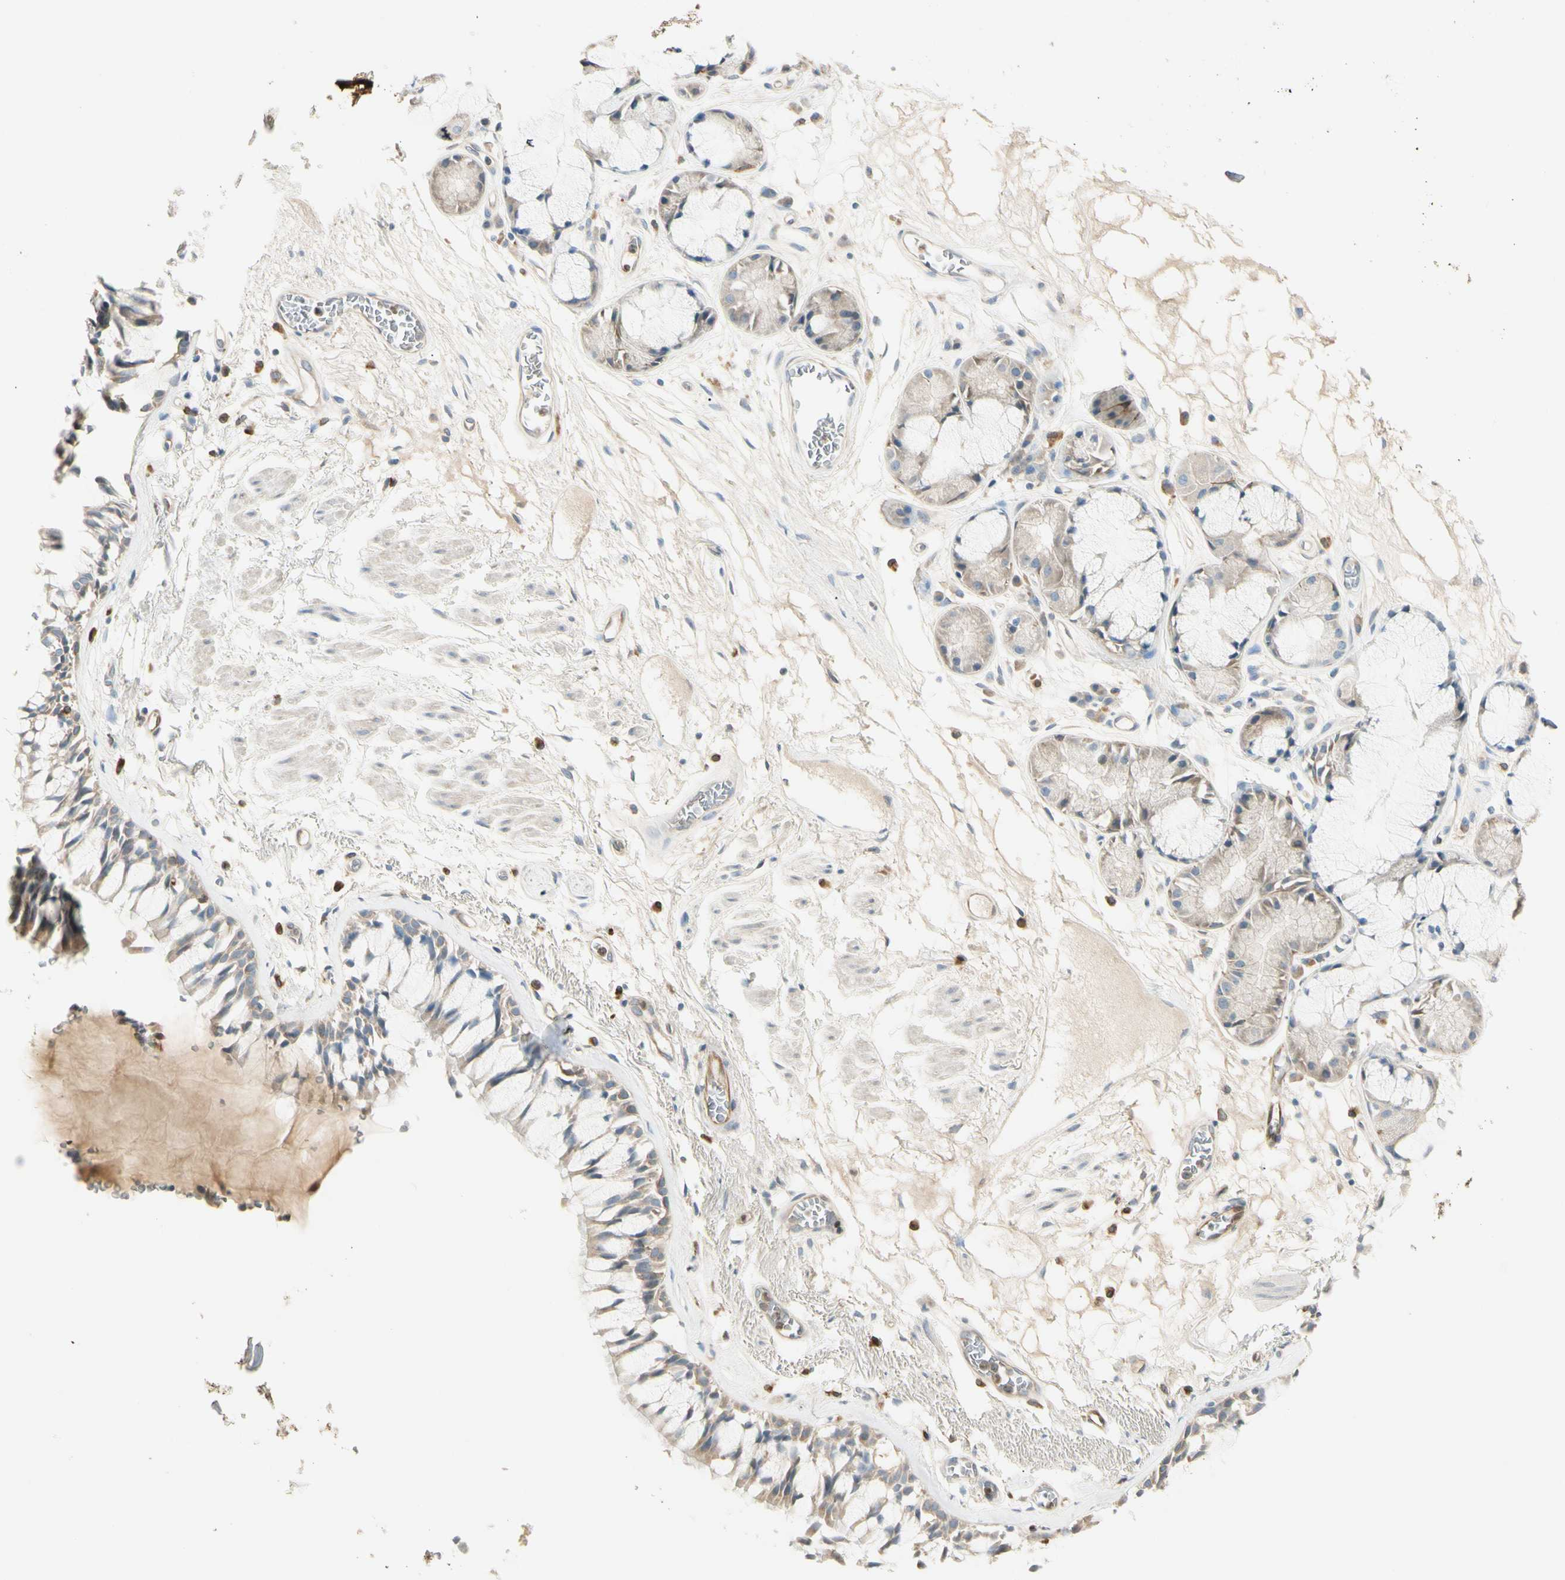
{"staining": {"intensity": "negative", "quantity": "none", "location": "none"}, "tissue": "bronchus", "cell_type": "Respiratory epithelial cells", "image_type": "normal", "snomed": [{"axis": "morphology", "description": "Normal tissue, NOS"}, {"axis": "topography", "description": "Bronchus"}], "caption": "The photomicrograph reveals no significant staining in respiratory epithelial cells of bronchus.", "gene": "LPCAT2", "patient": {"sex": "male", "age": 66}}